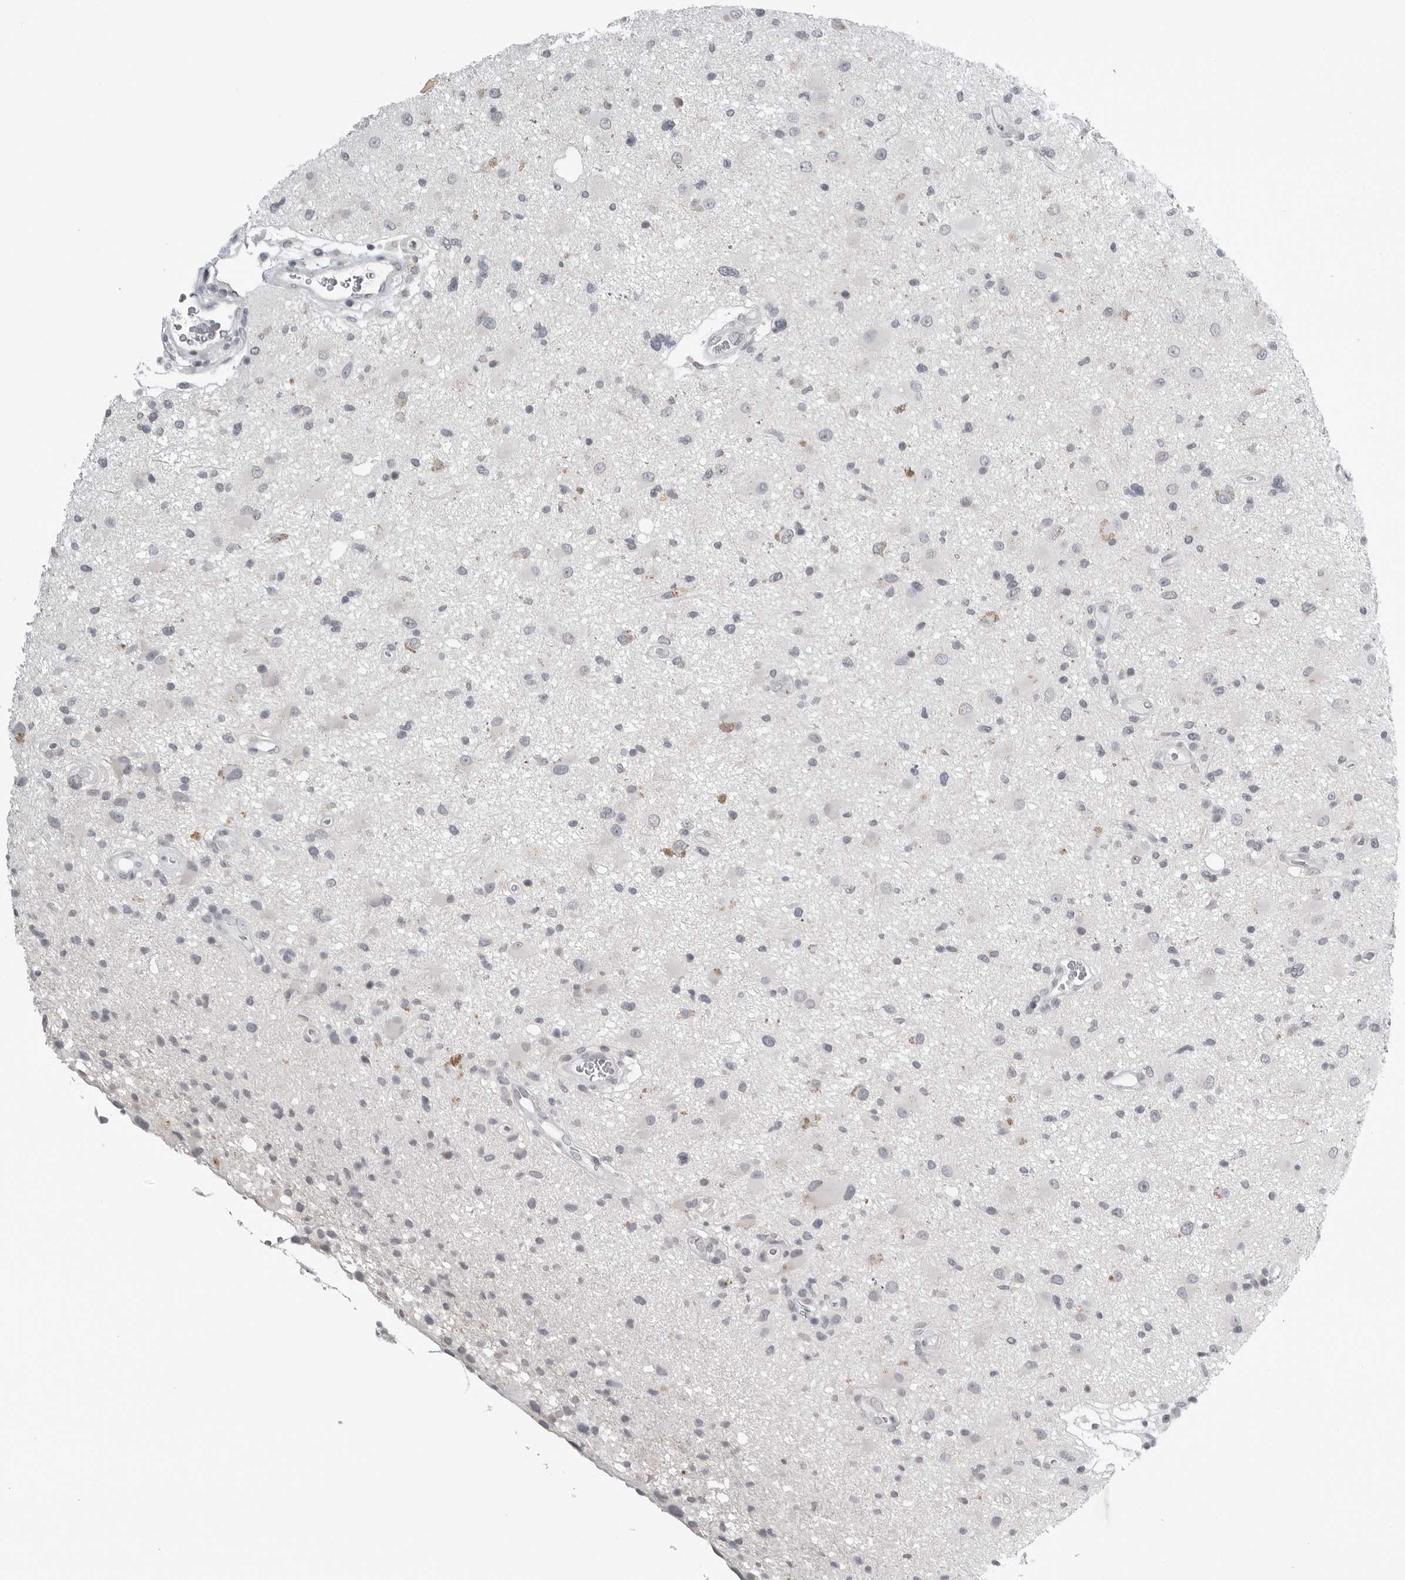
{"staining": {"intensity": "negative", "quantity": "none", "location": "none"}, "tissue": "glioma", "cell_type": "Tumor cells", "image_type": "cancer", "snomed": [{"axis": "morphology", "description": "Glioma, malignant, High grade"}, {"axis": "topography", "description": "Brain"}], "caption": "This is an immunohistochemistry (IHC) histopathology image of human glioma. There is no expression in tumor cells.", "gene": "BPIFA1", "patient": {"sex": "male", "age": 33}}